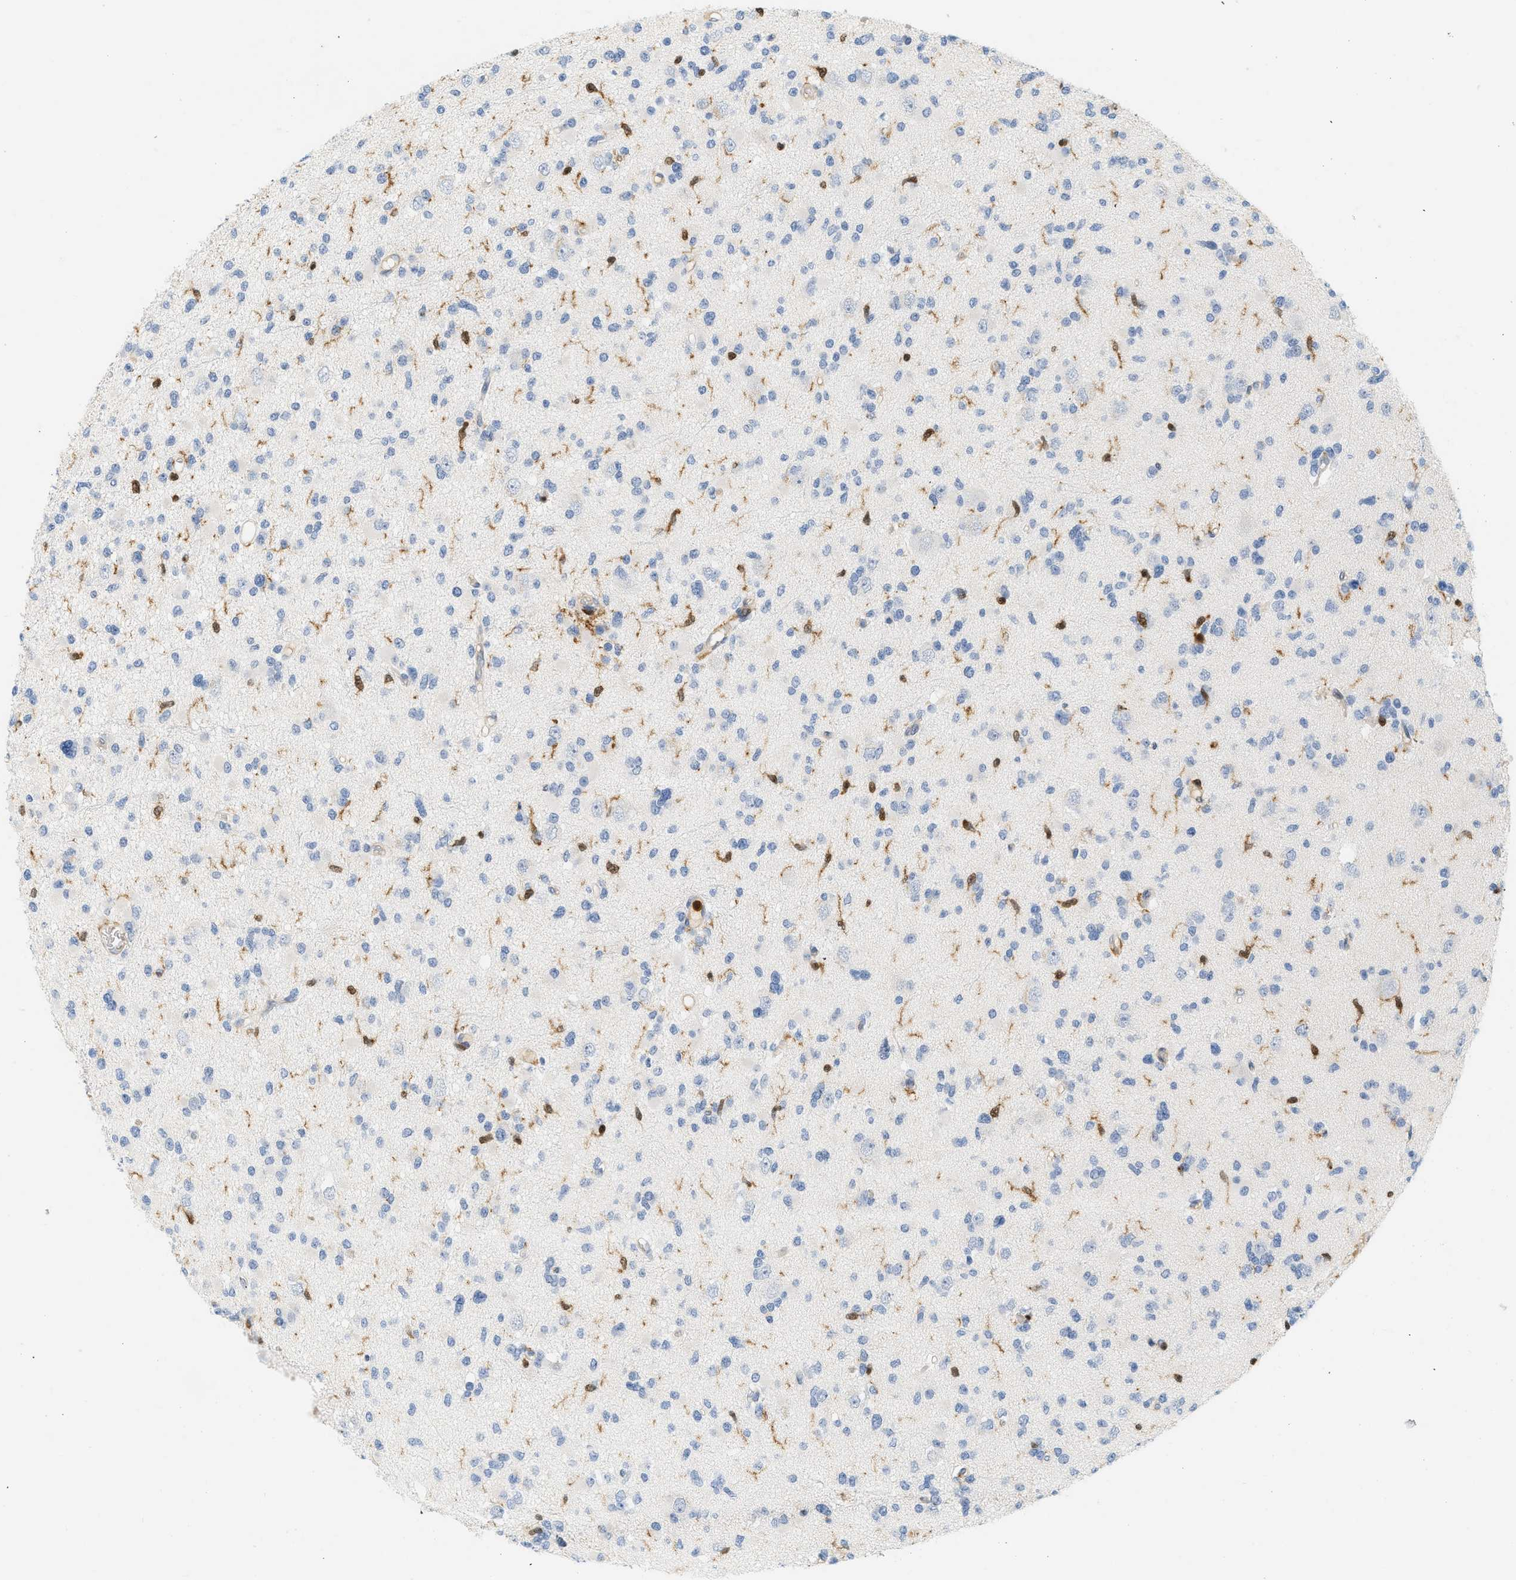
{"staining": {"intensity": "strong", "quantity": "<25%", "location": "nuclear"}, "tissue": "glioma", "cell_type": "Tumor cells", "image_type": "cancer", "snomed": [{"axis": "morphology", "description": "Glioma, malignant, Low grade"}, {"axis": "topography", "description": "Brain"}], "caption": "The image displays staining of glioma, revealing strong nuclear protein expression (brown color) within tumor cells.", "gene": "PYCARD", "patient": {"sex": "female", "age": 22}}